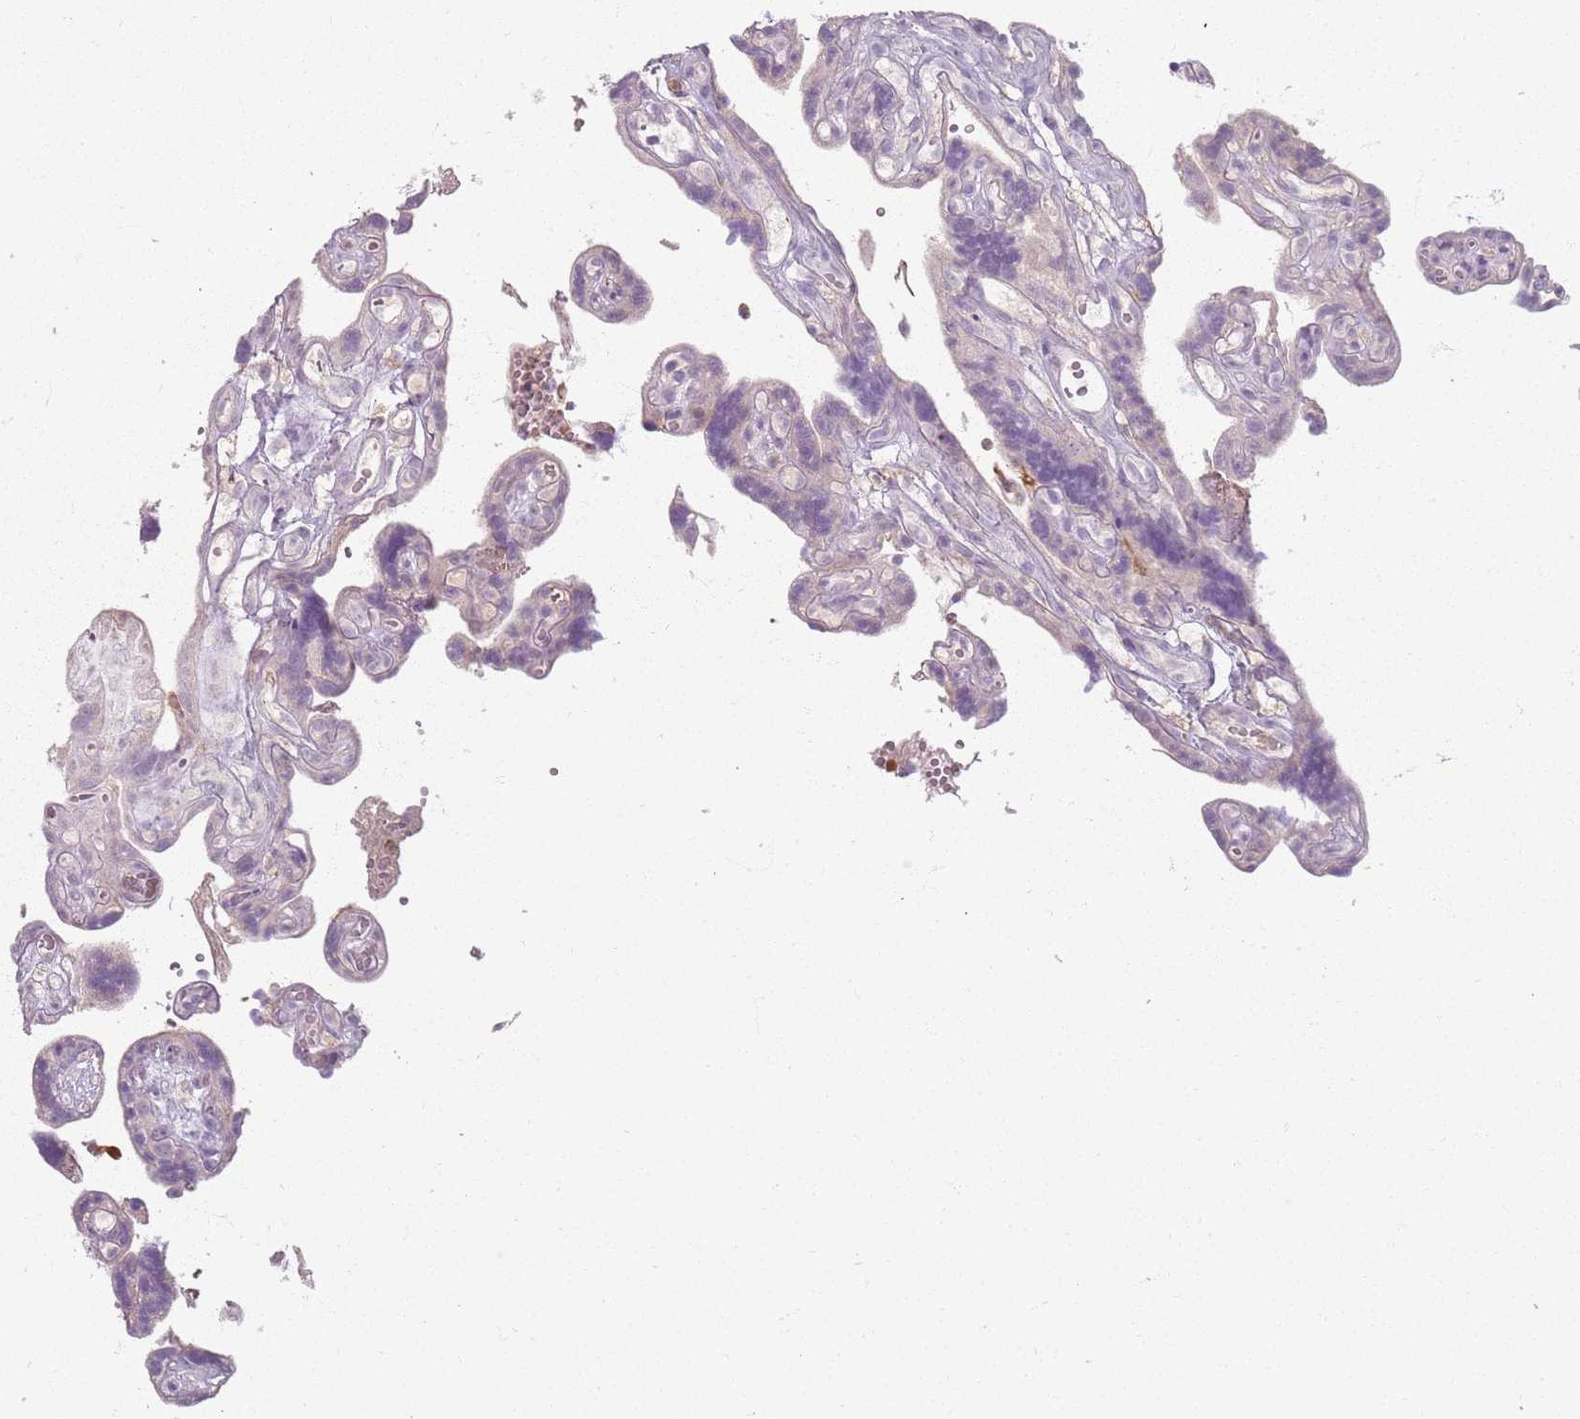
{"staining": {"intensity": "weak", "quantity": "<25%", "location": "cytoplasmic/membranous"}, "tissue": "placenta", "cell_type": "Decidual cells", "image_type": "normal", "snomed": [{"axis": "morphology", "description": "Normal tissue, NOS"}, {"axis": "topography", "description": "Placenta"}], "caption": "This photomicrograph is of benign placenta stained with immunohistochemistry (IHC) to label a protein in brown with the nuclei are counter-stained blue. There is no positivity in decidual cells.", "gene": "ZDHHC2", "patient": {"sex": "female", "age": 30}}